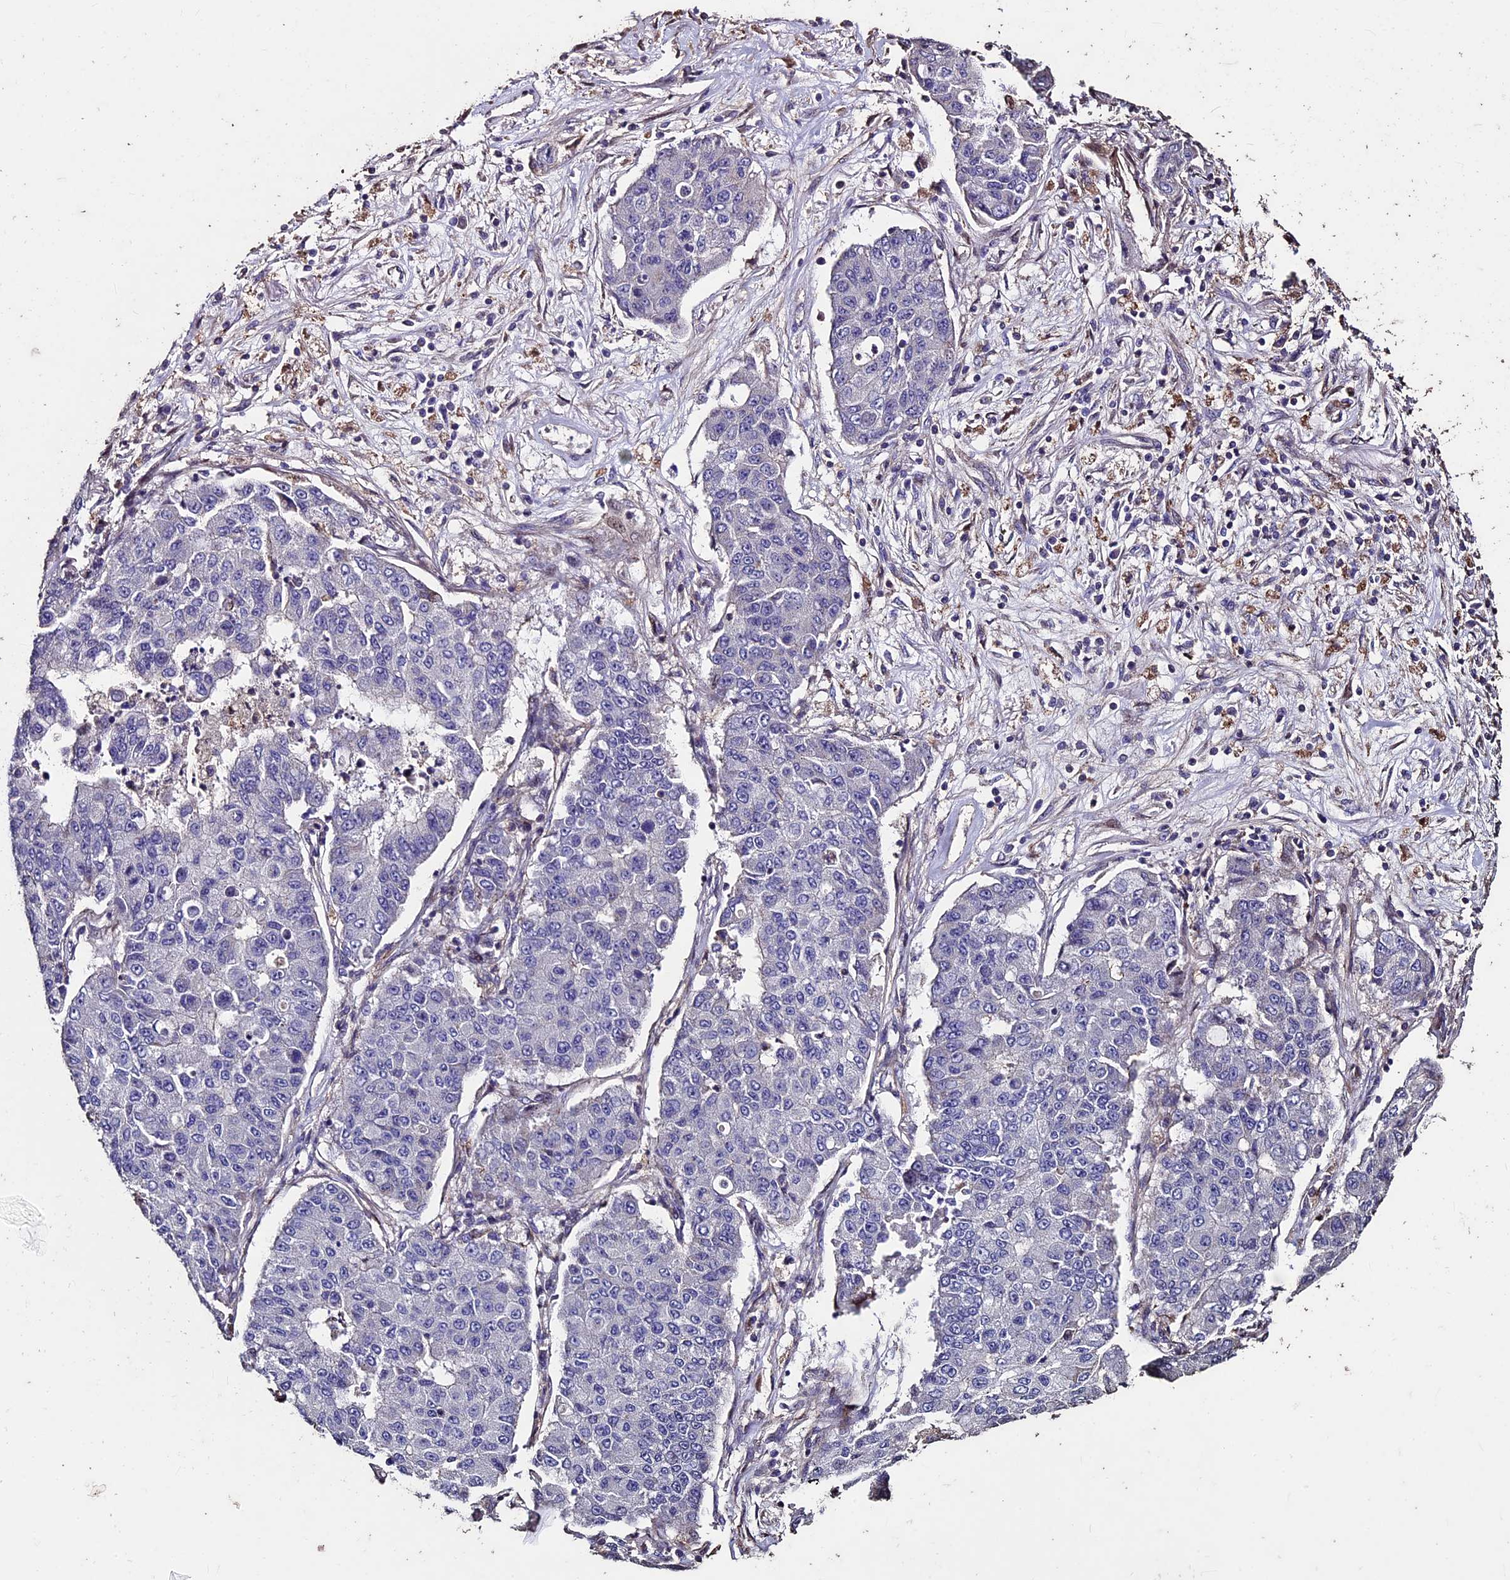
{"staining": {"intensity": "negative", "quantity": "none", "location": "none"}, "tissue": "lung cancer", "cell_type": "Tumor cells", "image_type": "cancer", "snomed": [{"axis": "morphology", "description": "Squamous cell carcinoma, NOS"}, {"axis": "topography", "description": "Lung"}], "caption": "Photomicrograph shows no significant protein positivity in tumor cells of lung squamous cell carcinoma.", "gene": "USB1", "patient": {"sex": "male", "age": 74}}